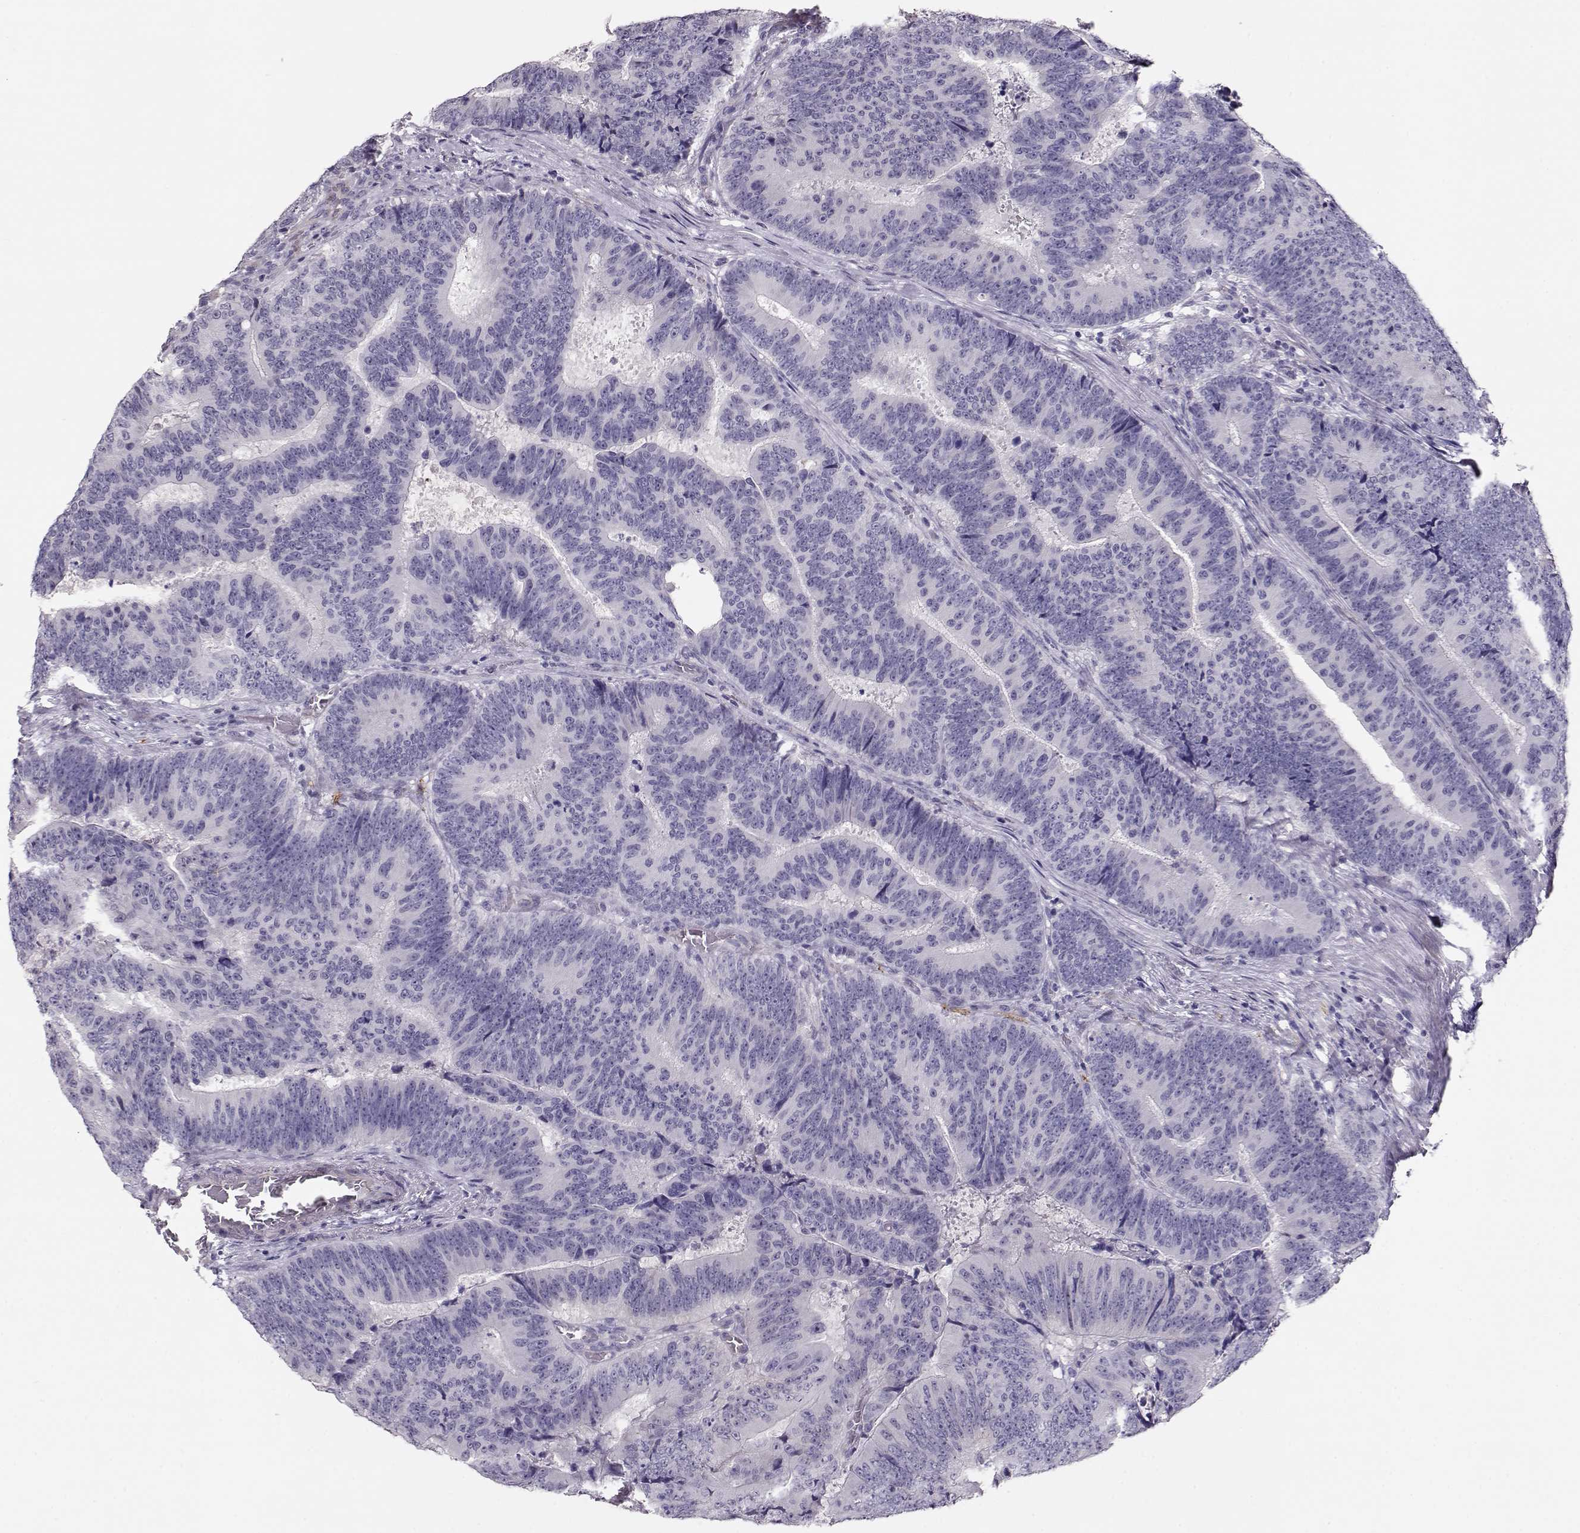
{"staining": {"intensity": "negative", "quantity": "none", "location": "none"}, "tissue": "colorectal cancer", "cell_type": "Tumor cells", "image_type": "cancer", "snomed": [{"axis": "morphology", "description": "Adenocarcinoma, NOS"}, {"axis": "topography", "description": "Colon"}], "caption": "Immunohistochemical staining of human colorectal cancer (adenocarcinoma) shows no significant expression in tumor cells. (Brightfield microscopy of DAB immunohistochemistry at high magnification).", "gene": "RBM44", "patient": {"sex": "female", "age": 82}}